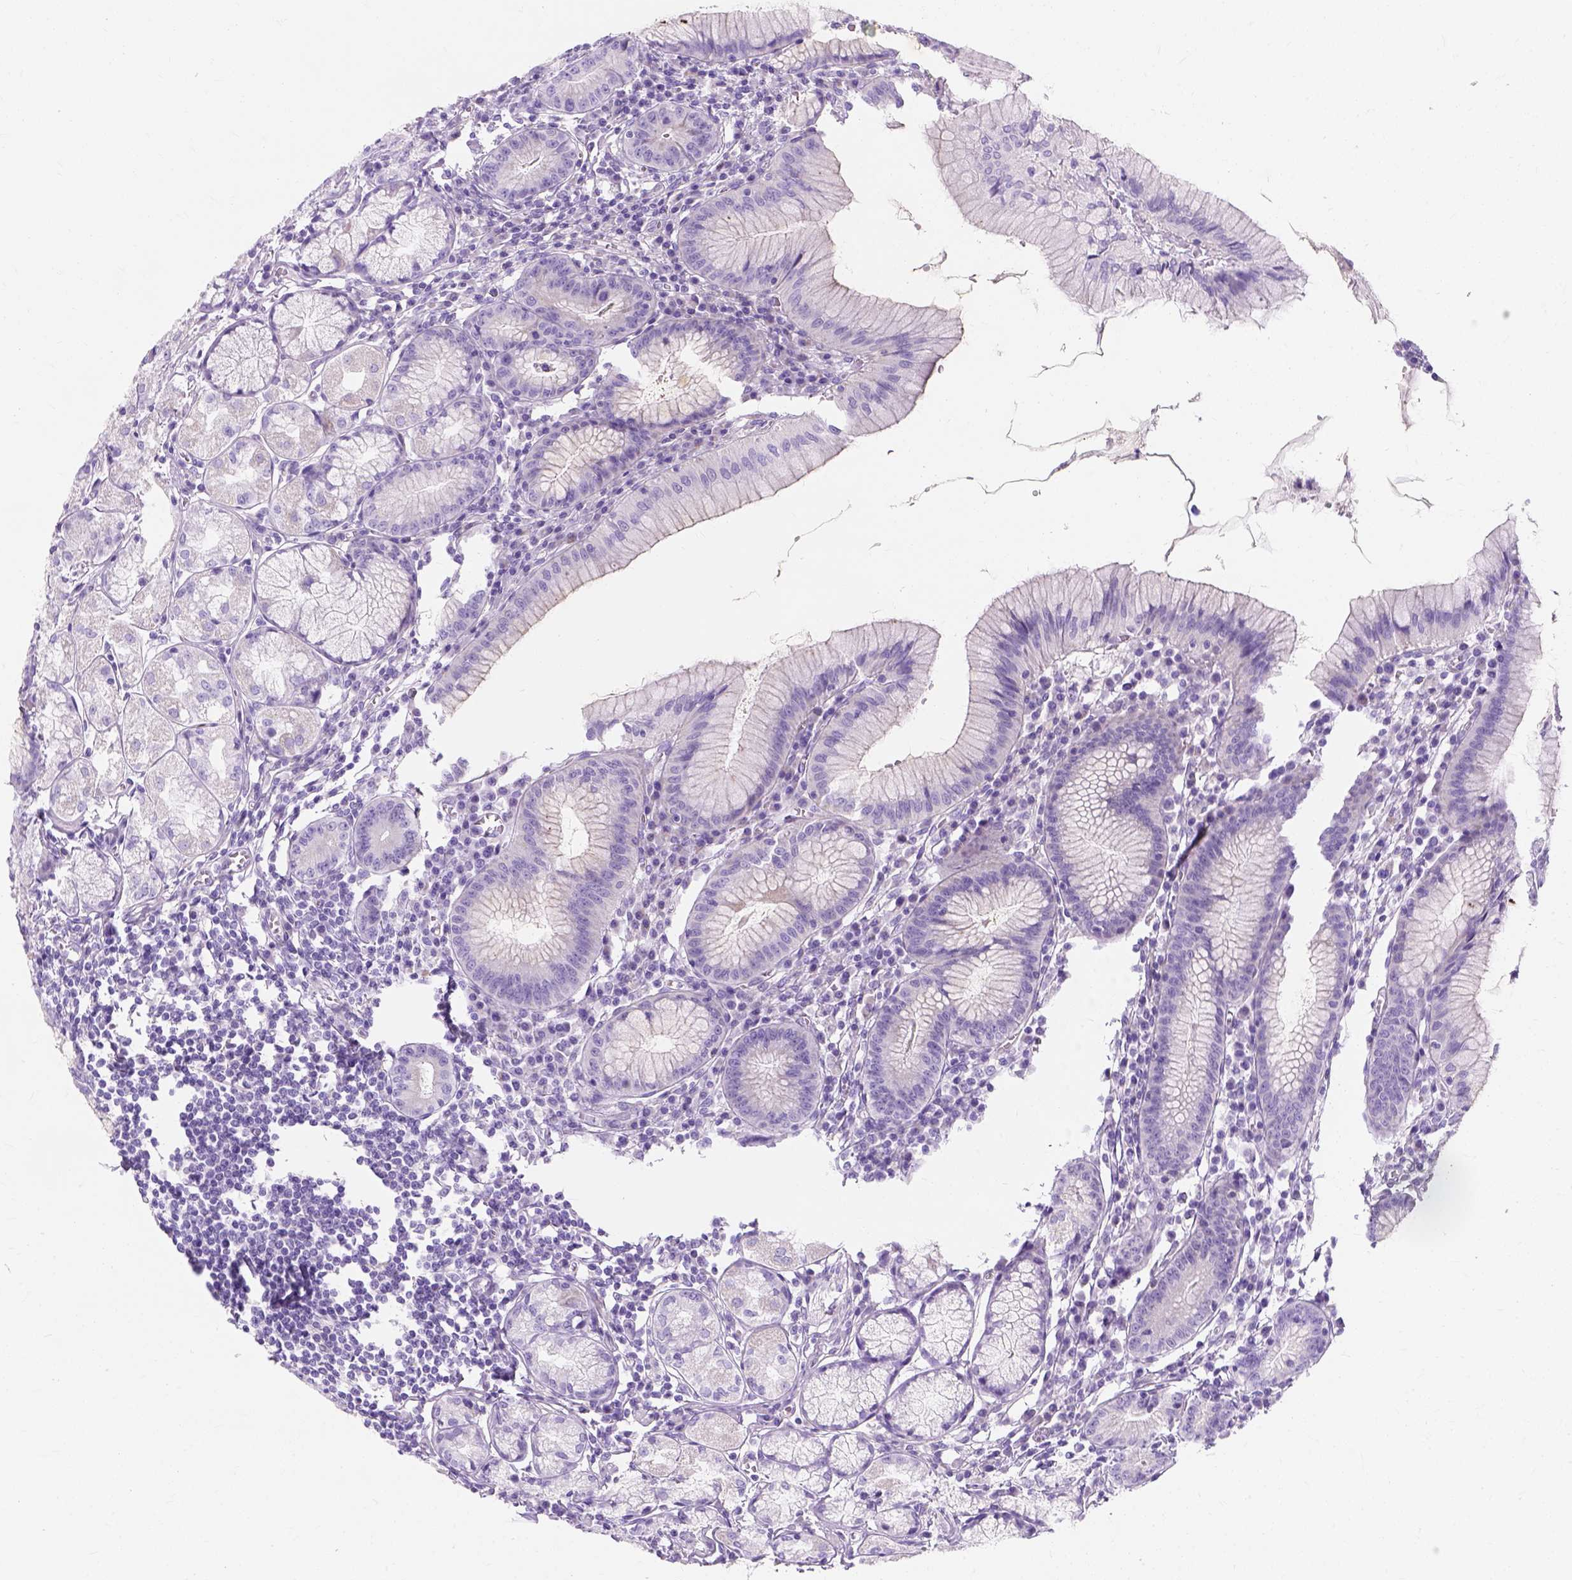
{"staining": {"intensity": "negative", "quantity": "none", "location": "none"}, "tissue": "stomach", "cell_type": "Glandular cells", "image_type": "normal", "snomed": [{"axis": "morphology", "description": "Normal tissue, NOS"}, {"axis": "topography", "description": "Stomach"}], "caption": "The micrograph exhibits no staining of glandular cells in unremarkable stomach. Nuclei are stained in blue.", "gene": "MYH15", "patient": {"sex": "male", "age": 55}}